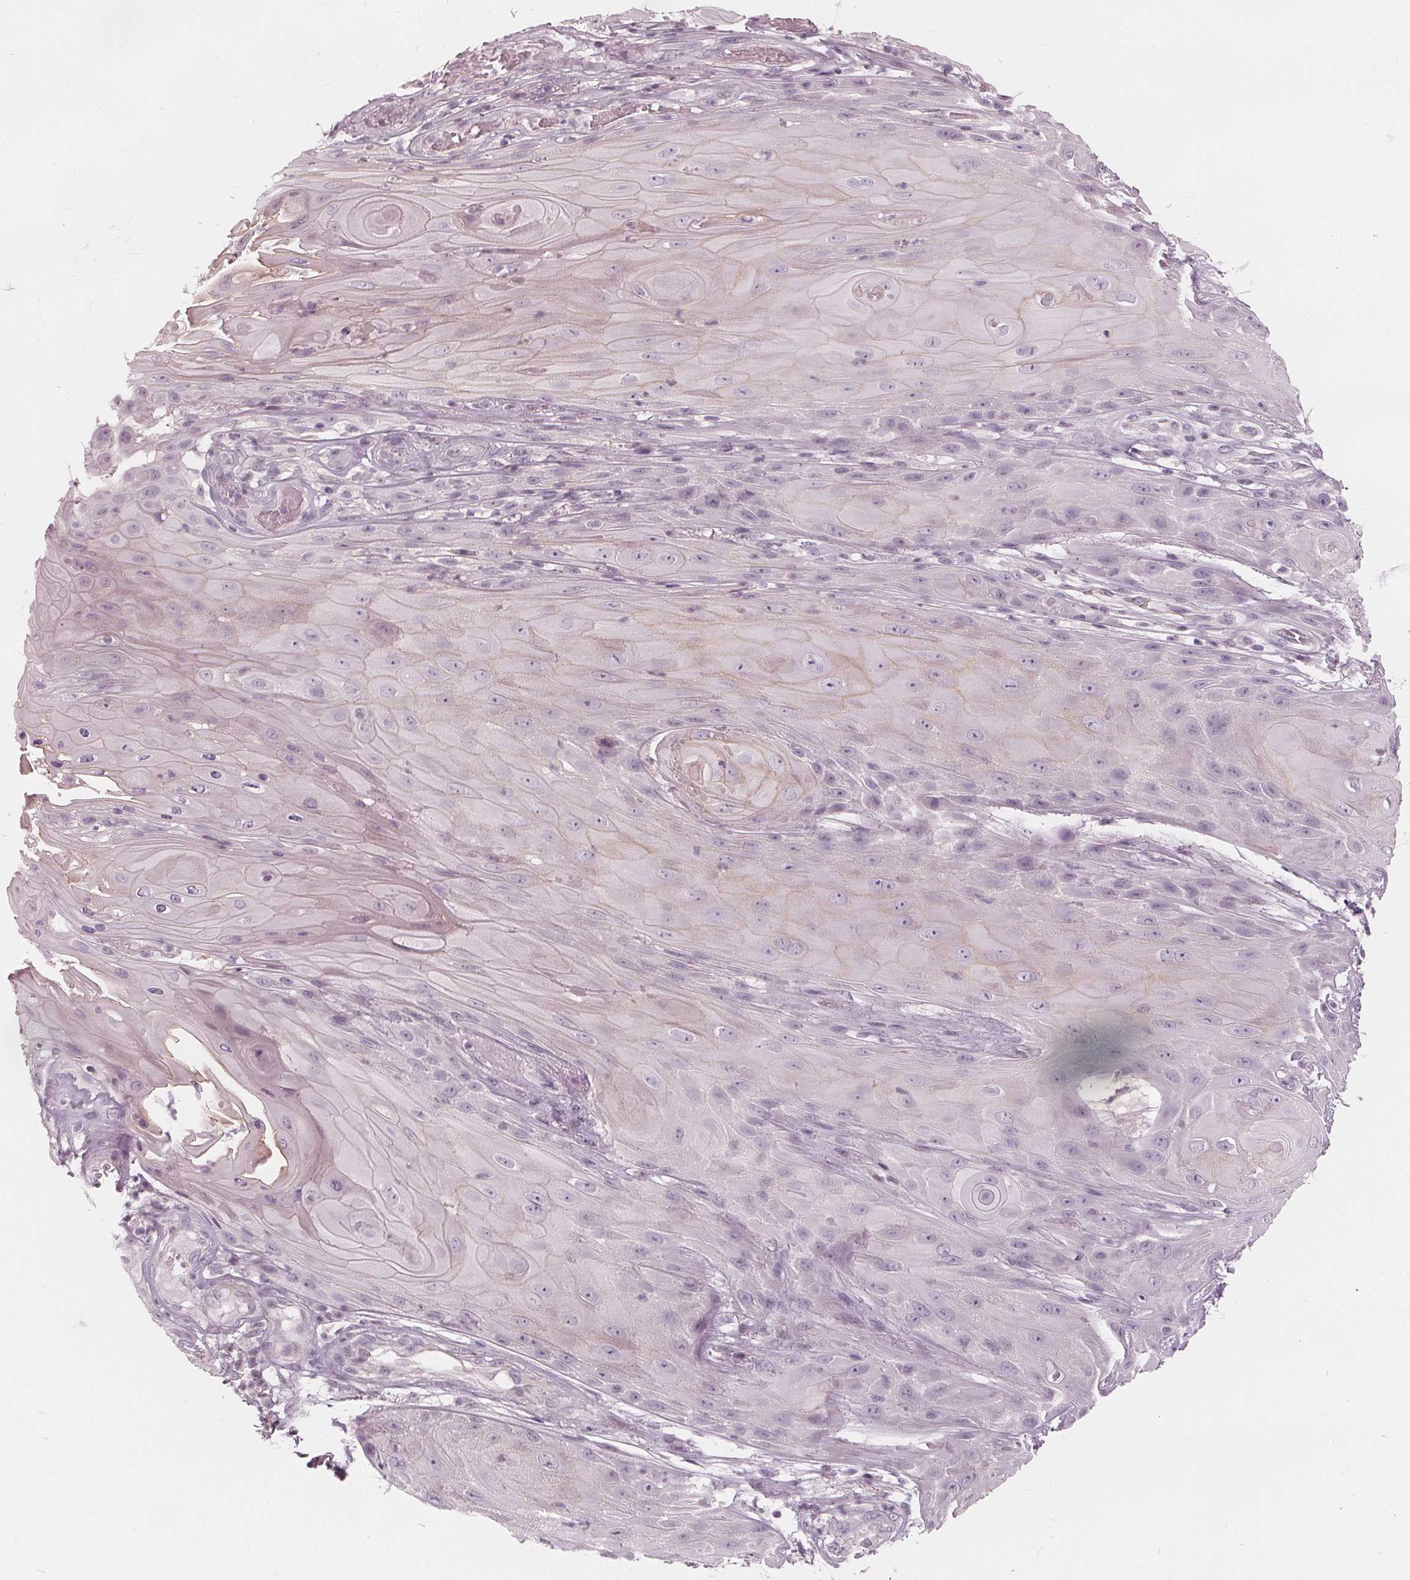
{"staining": {"intensity": "negative", "quantity": "none", "location": "none"}, "tissue": "skin cancer", "cell_type": "Tumor cells", "image_type": "cancer", "snomed": [{"axis": "morphology", "description": "Squamous cell carcinoma, NOS"}, {"axis": "topography", "description": "Skin"}], "caption": "Immunohistochemical staining of skin cancer demonstrates no significant expression in tumor cells. (Brightfield microscopy of DAB immunohistochemistry (IHC) at high magnification).", "gene": "SAT2", "patient": {"sex": "male", "age": 62}}